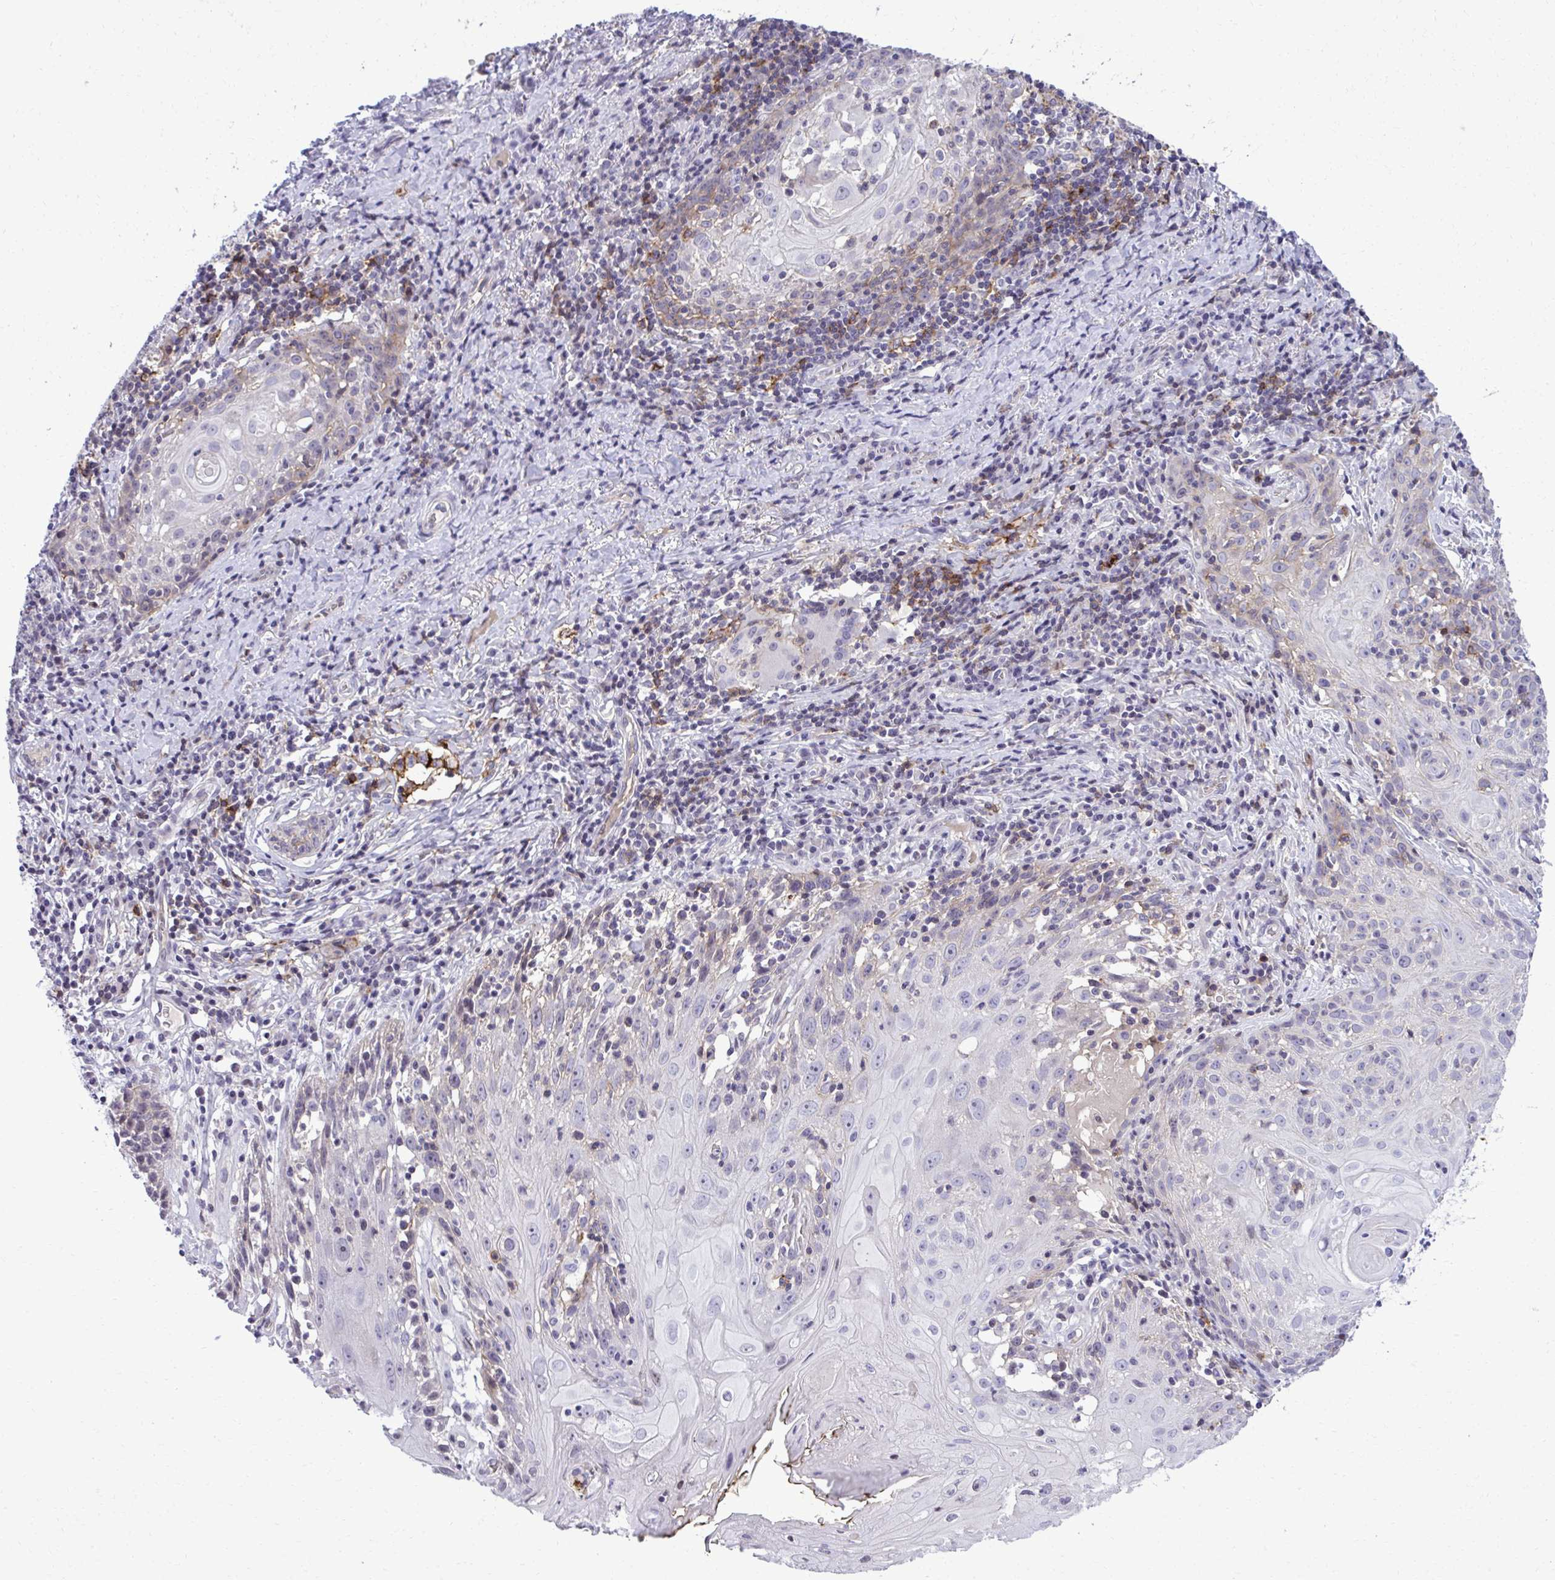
{"staining": {"intensity": "negative", "quantity": "none", "location": "none"}, "tissue": "skin cancer", "cell_type": "Tumor cells", "image_type": "cancer", "snomed": [{"axis": "morphology", "description": "Squamous cell carcinoma, NOS"}, {"axis": "topography", "description": "Skin"}, {"axis": "topography", "description": "Vulva"}], "caption": "Protein analysis of skin cancer (squamous cell carcinoma) shows no significant staining in tumor cells.", "gene": "PITPNM3", "patient": {"sex": "female", "age": 76}}